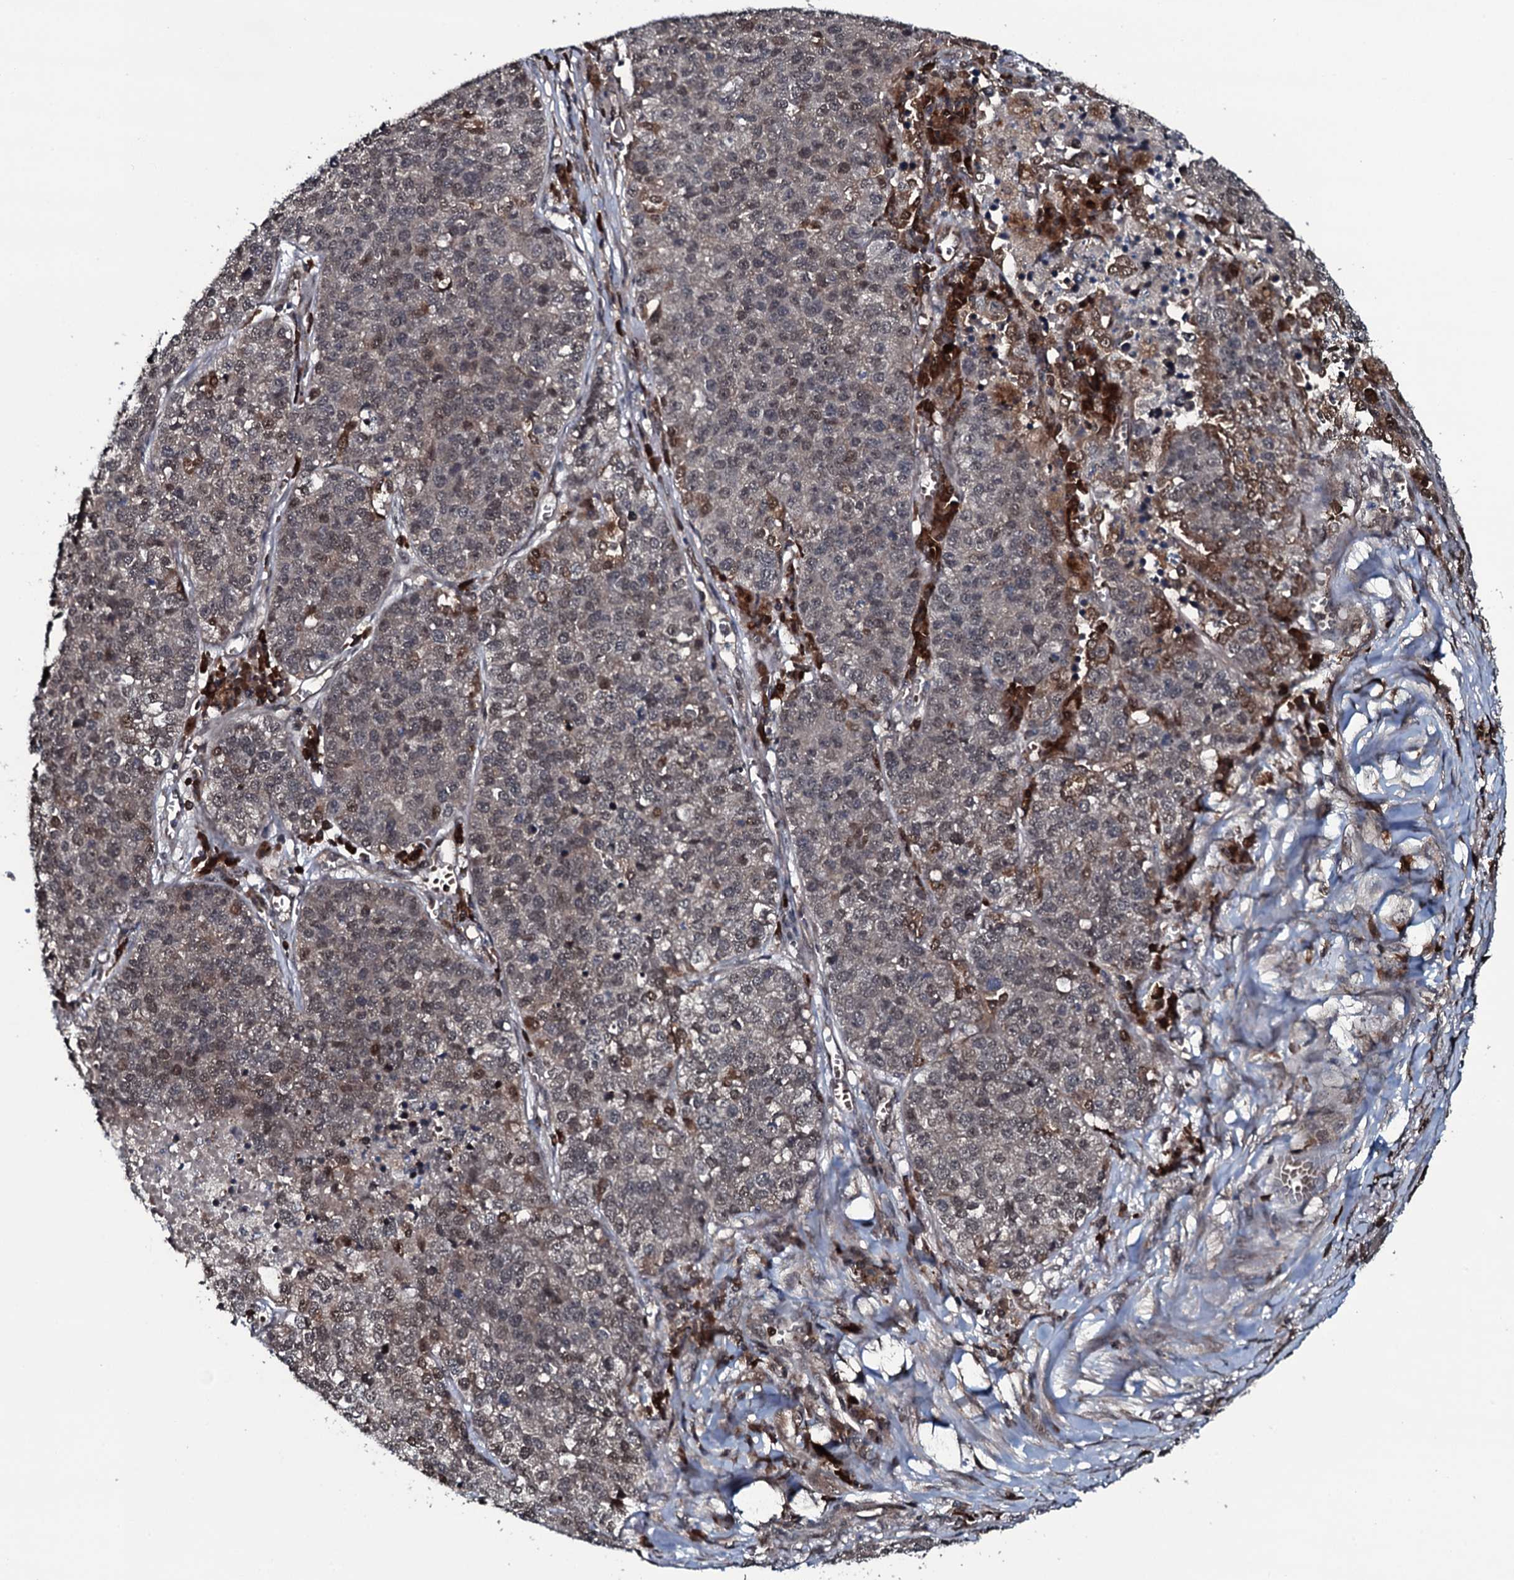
{"staining": {"intensity": "weak", "quantity": "25%-75%", "location": "nuclear"}, "tissue": "lung cancer", "cell_type": "Tumor cells", "image_type": "cancer", "snomed": [{"axis": "morphology", "description": "Adenocarcinoma, NOS"}, {"axis": "topography", "description": "Lung"}], "caption": "A brown stain shows weak nuclear staining of a protein in lung cancer (adenocarcinoma) tumor cells. Ihc stains the protein in brown and the nuclei are stained blue.", "gene": "HDDC3", "patient": {"sex": "male", "age": 49}}